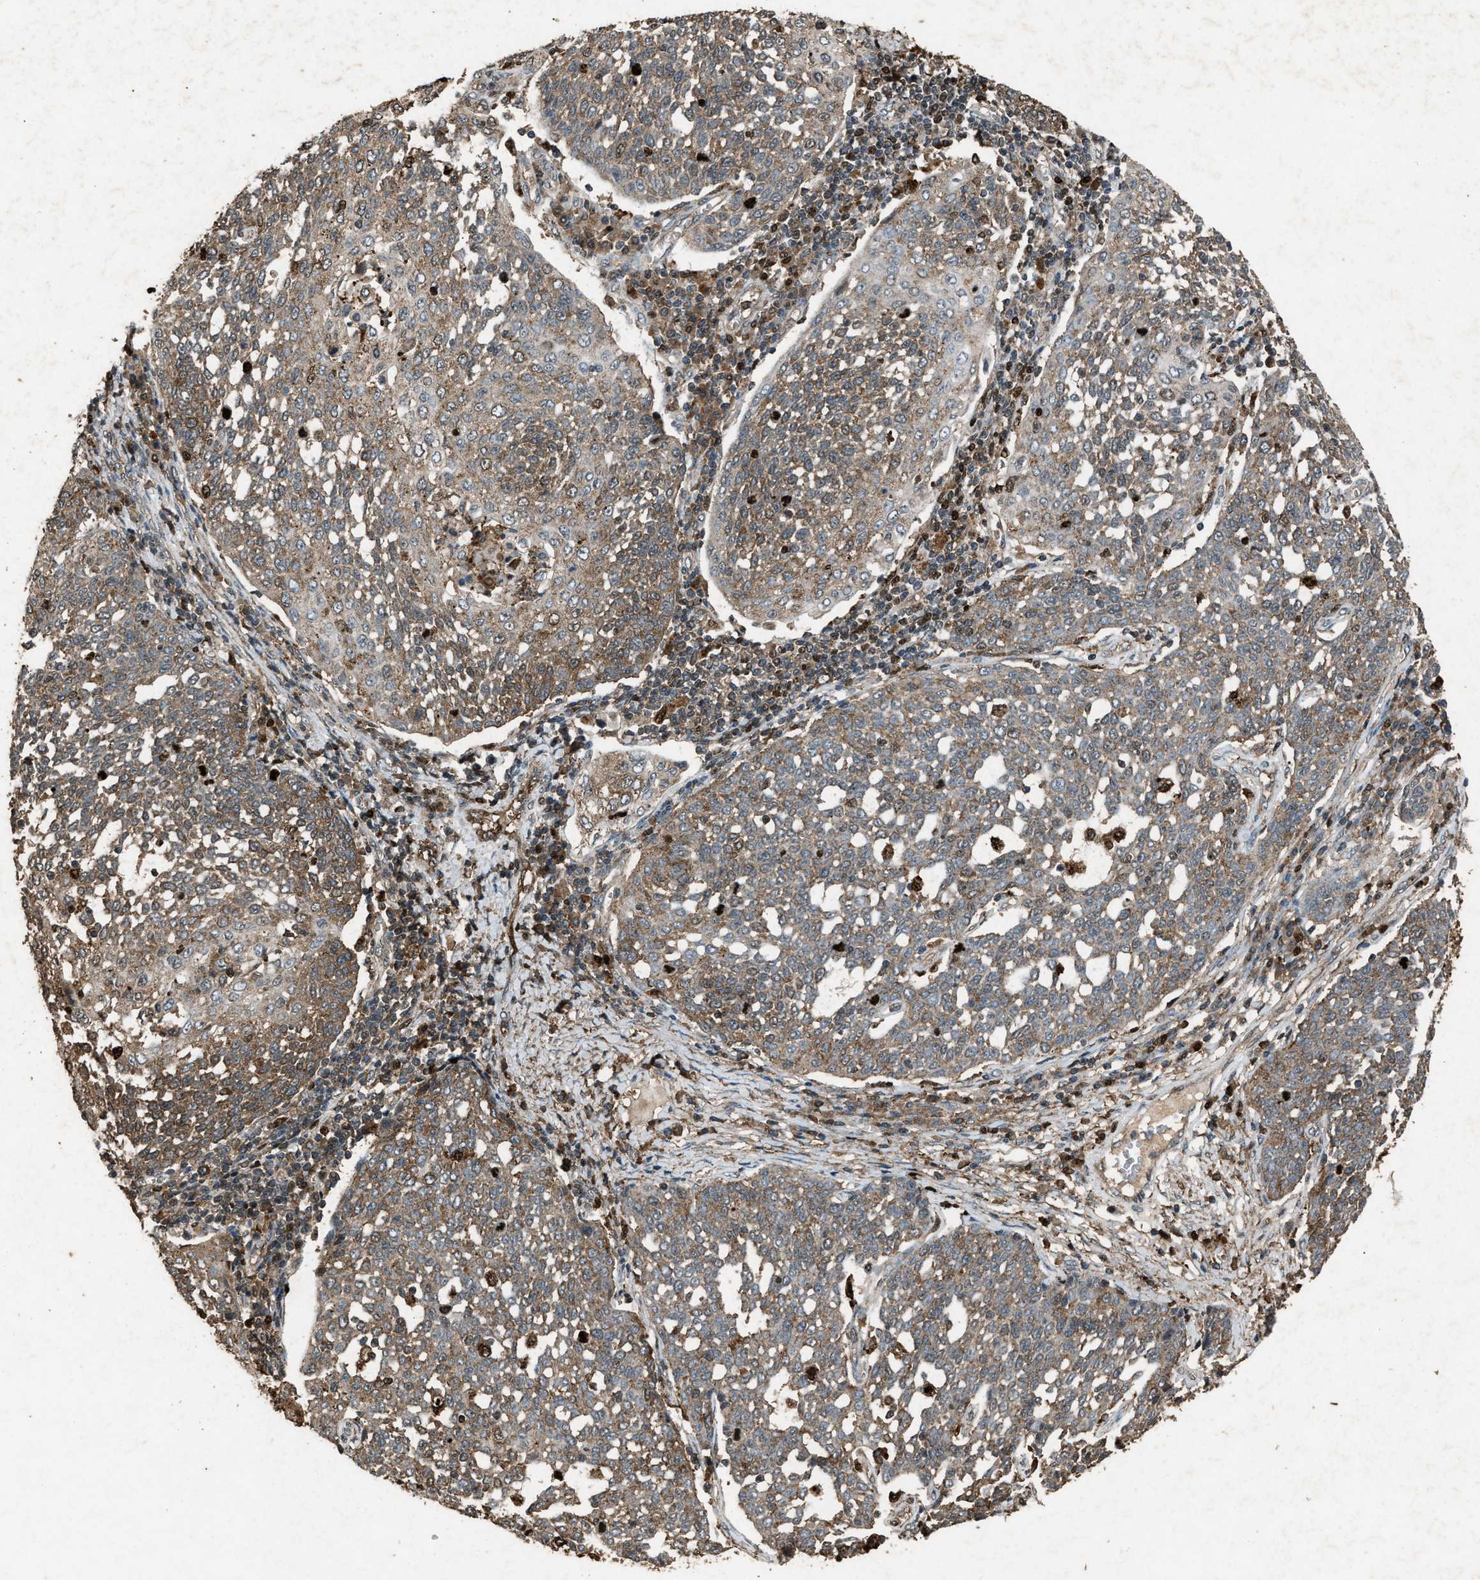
{"staining": {"intensity": "moderate", "quantity": ">75%", "location": "cytoplasmic/membranous"}, "tissue": "cervical cancer", "cell_type": "Tumor cells", "image_type": "cancer", "snomed": [{"axis": "morphology", "description": "Squamous cell carcinoma, NOS"}, {"axis": "topography", "description": "Cervix"}], "caption": "Brown immunohistochemical staining in human cervical cancer (squamous cell carcinoma) shows moderate cytoplasmic/membranous expression in about >75% of tumor cells.", "gene": "PSMD1", "patient": {"sex": "female", "age": 34}}